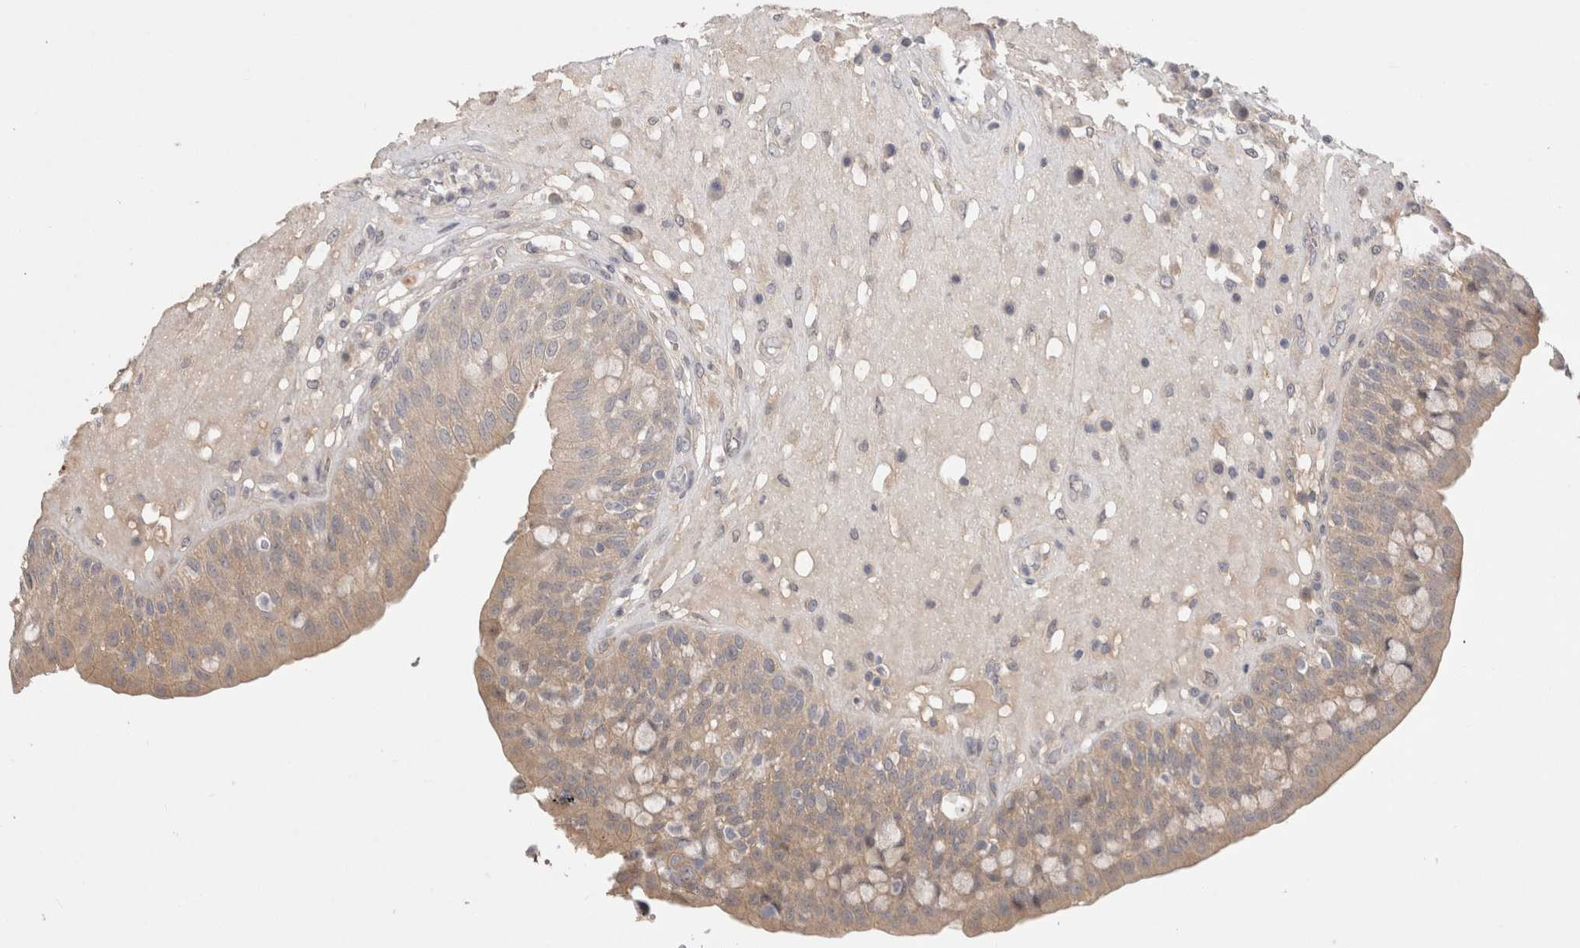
{"staining": {"intensity": "weak", "quantity": ">75%", "location": "cytoplasmic/membranous"}, "tissue": "urinary bladder", "cell_type": "Urothelial cells", "image_type": "normal", "snomed": [{"axis": "morphology", "description": "Normal tissue, NOS"}, {"axis": "topography", "description": "Urinary bladder"}], "caption": "Brown immunohistochemical staining in unremarkable urinary bladder displays weak cytoplasmic/membranous positivity in approximately >75% of urothelial cells.", "gene": "CERS3", "patient": {"sex": "female", "age": 62}}